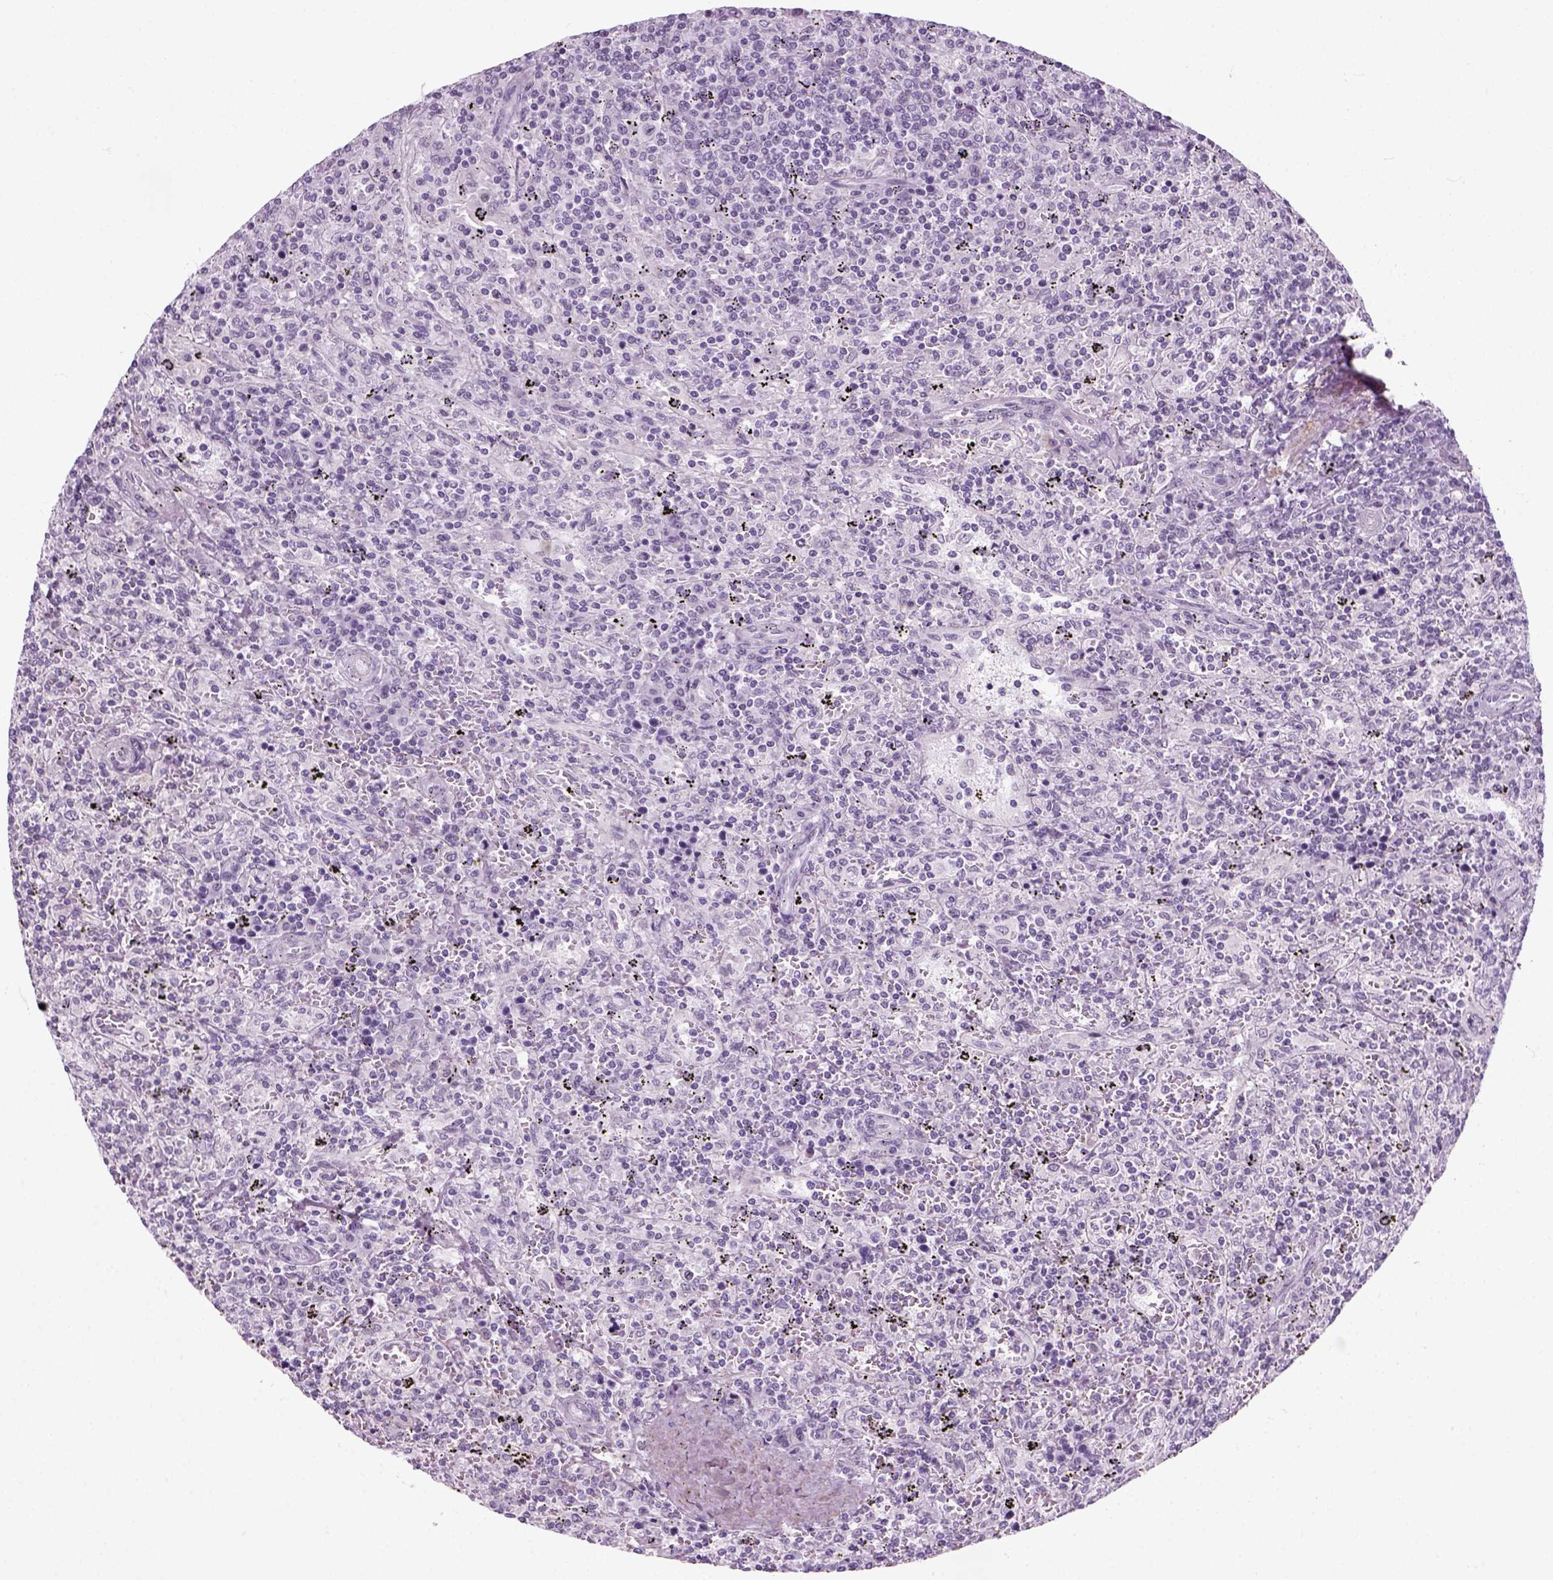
{"staining": {"intensity": "negative", "quantity": "none", "location": "none"}, "tissue": "lymphoma", "cell_type": "Tumor cells", "image_type": "cancer", "snomed": [{"axis": "morphology", "description": "Malignant lymphoma, non-Hodgkin's type, Low grade"}, {"axis": "topography", "description": "Spleen"}], "caption": "Tumor cells are negative for protein expression in human lymphoma.", "gene": "ZNF865", "patient": {"sex": "male", "age": 62}}